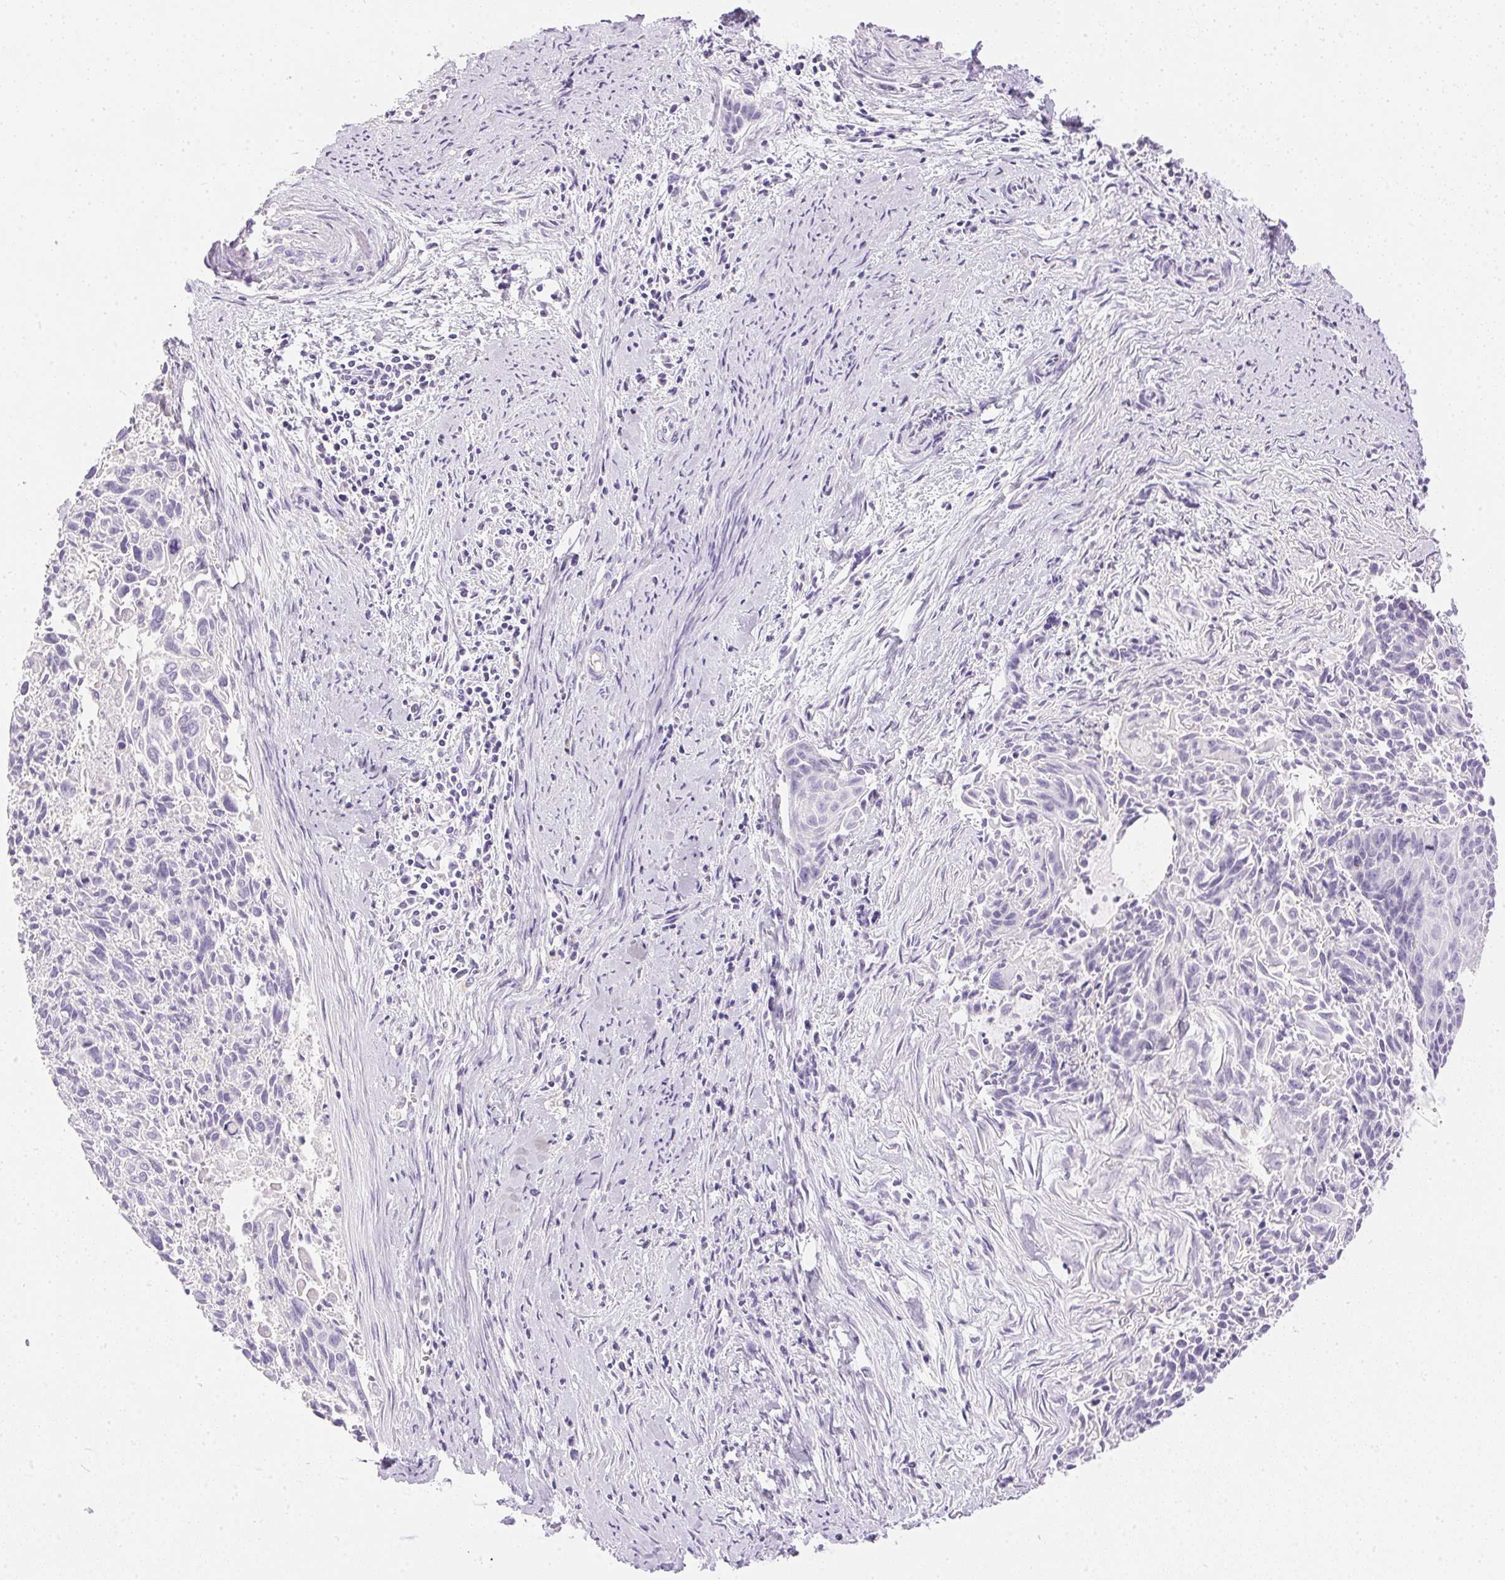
{"staining": {"intensity": "negative", "quantity": "none", "location": "none"}, "tissue": "cervical cancer", "cell_type": "Tumor cells", "image_type": "cancer", "snomed": [{"axis": "morphology", "description": "Squamous cell carcinoma, NOS"}, {"axis": "topography", "description": "Cervix"}], "caption": "Cervical squamous cell carcinoma was stained to show a protein in brown. There is no significant staining in tumor cells.", "gene": "ATP6V1G3", "patient": {"sex": "female", "age": 55}}